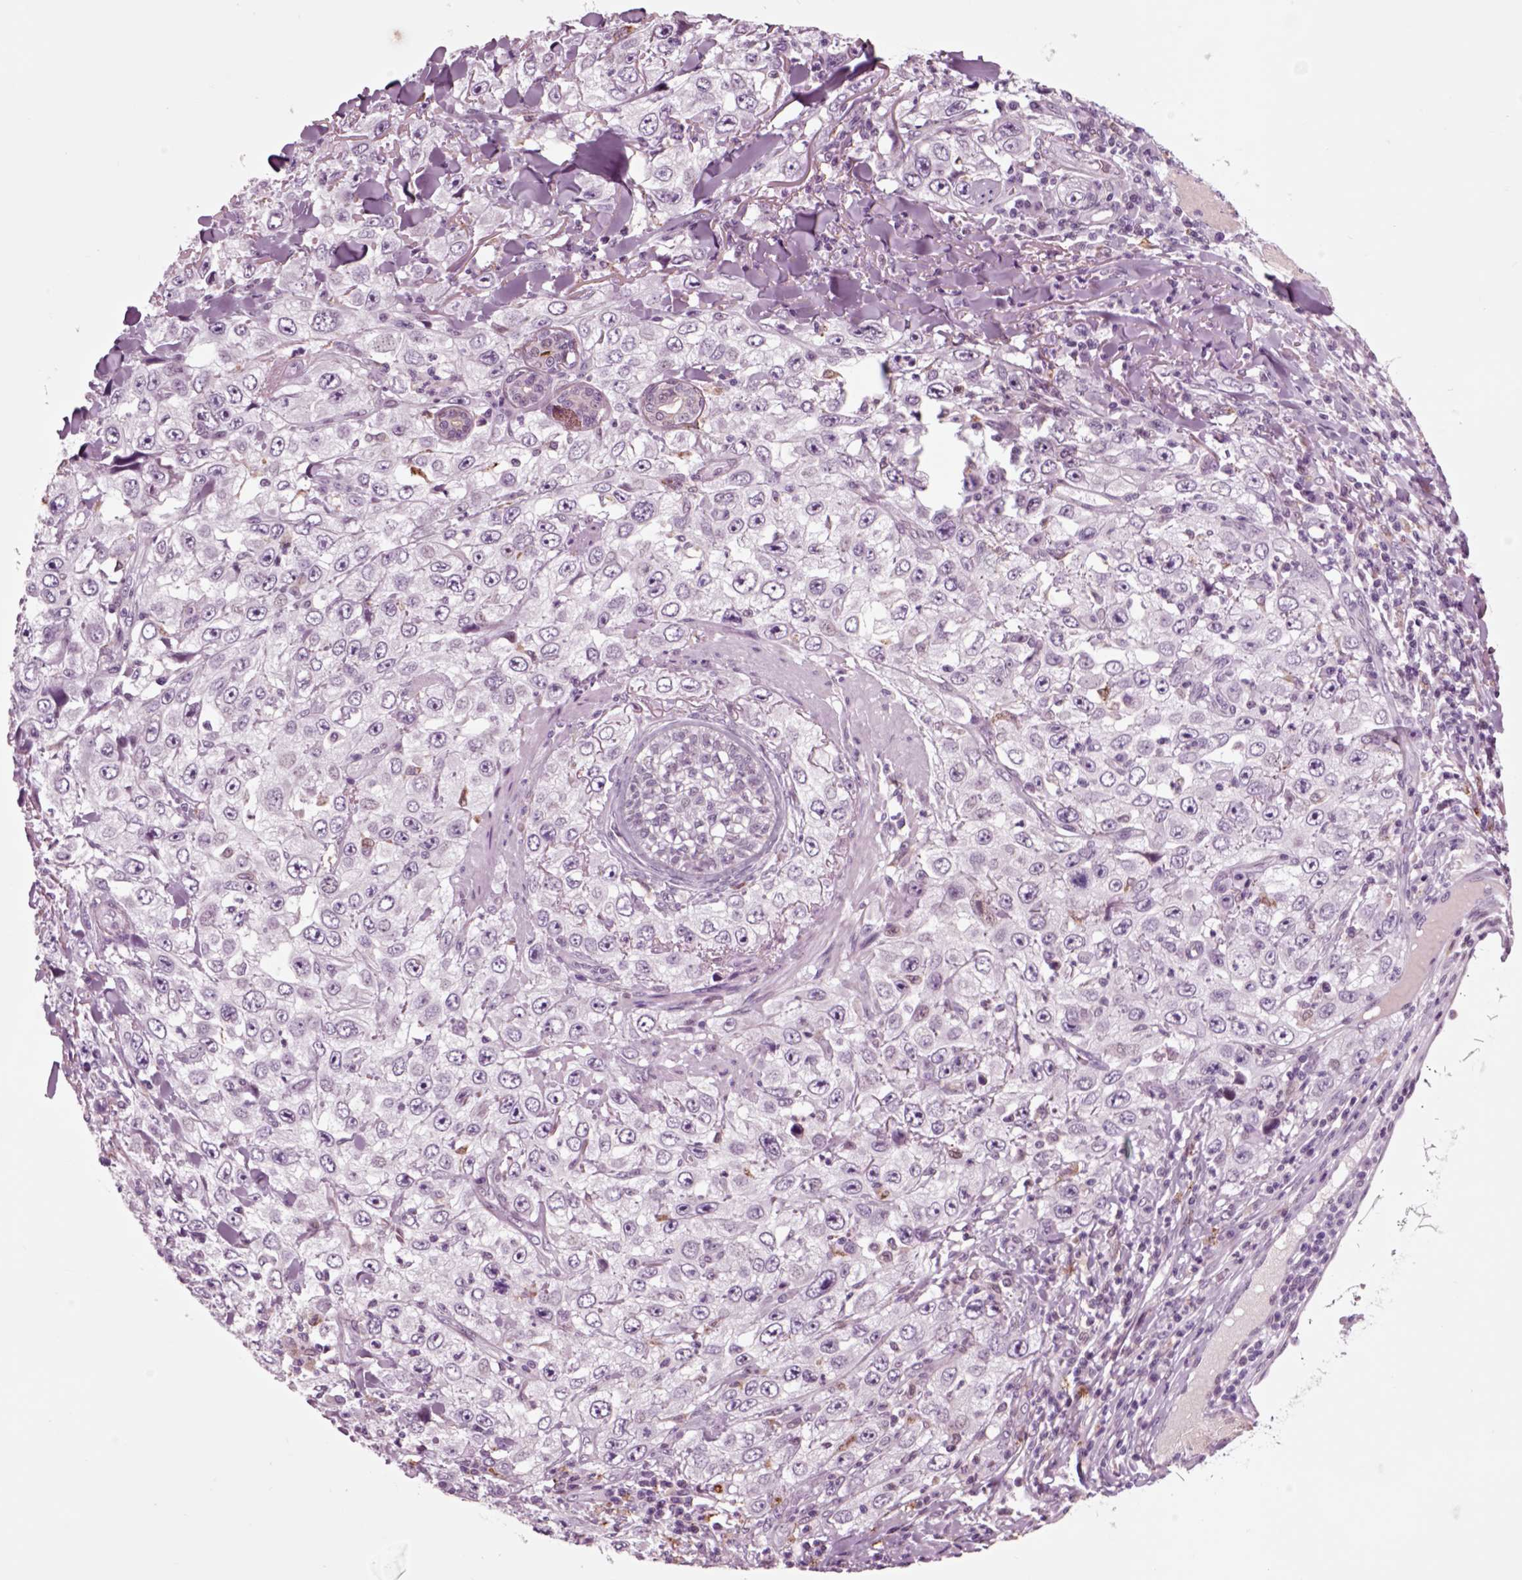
{"staining": {"intensity": "negative", "quantity": "none", "location": "none"}, "tissue": "skin cancer", "cell_type": "Tumor cells", "image_type": "cancer", "snomed": [{"axis": "morphology", "description": "Squamous cell carcinoma, NOS"}, {"axis": "topography", "description": "Skin"}], "caption": "This histopathology image is of skin cancer stained with IHC to label a protein in brown with the nuclei are counter-stained blue. There is no expression in tumor cells.", "gene": "CHGB", "patient": {"sex": "male", "age": 82}}